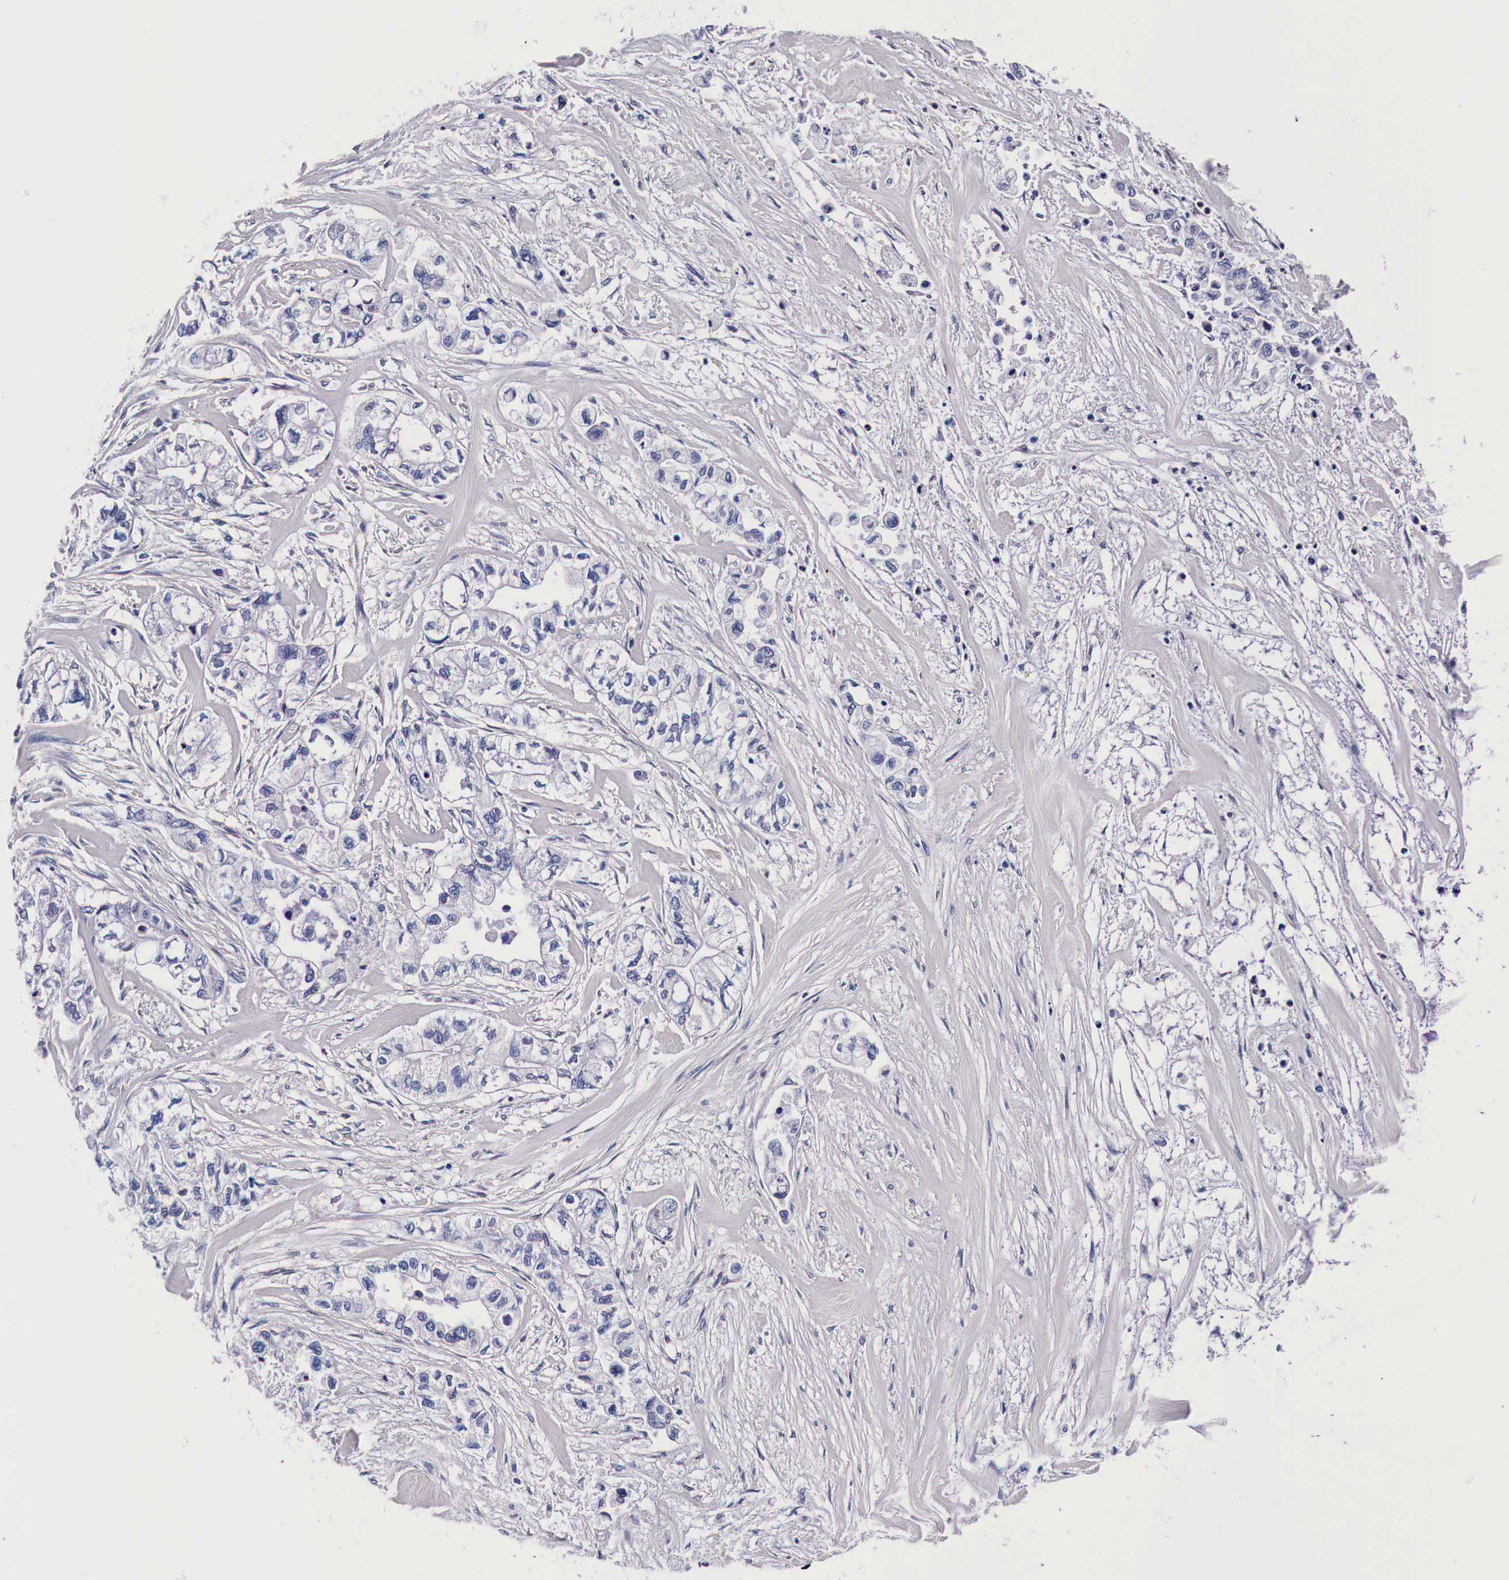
{"staining": {"intensity": "negative", "quantity": "none", "location": "none"}, "tissue": "pancreatic cancer", "cell_type": "Tumor cells", "image_type": "cancer", "snomed": [{"axis": "morphology", "description": "Adenocarcinoma, NOS"}, {"axis": "topography", "description": "Pancreas"}], "caption": "A high-resolution image shows IHC staining of pancreatic adenocarcinoma, which reveals no significant expression in tumor cells.", "gene": "HSPB1", "patient": {"sex": "male", "age": 79}}